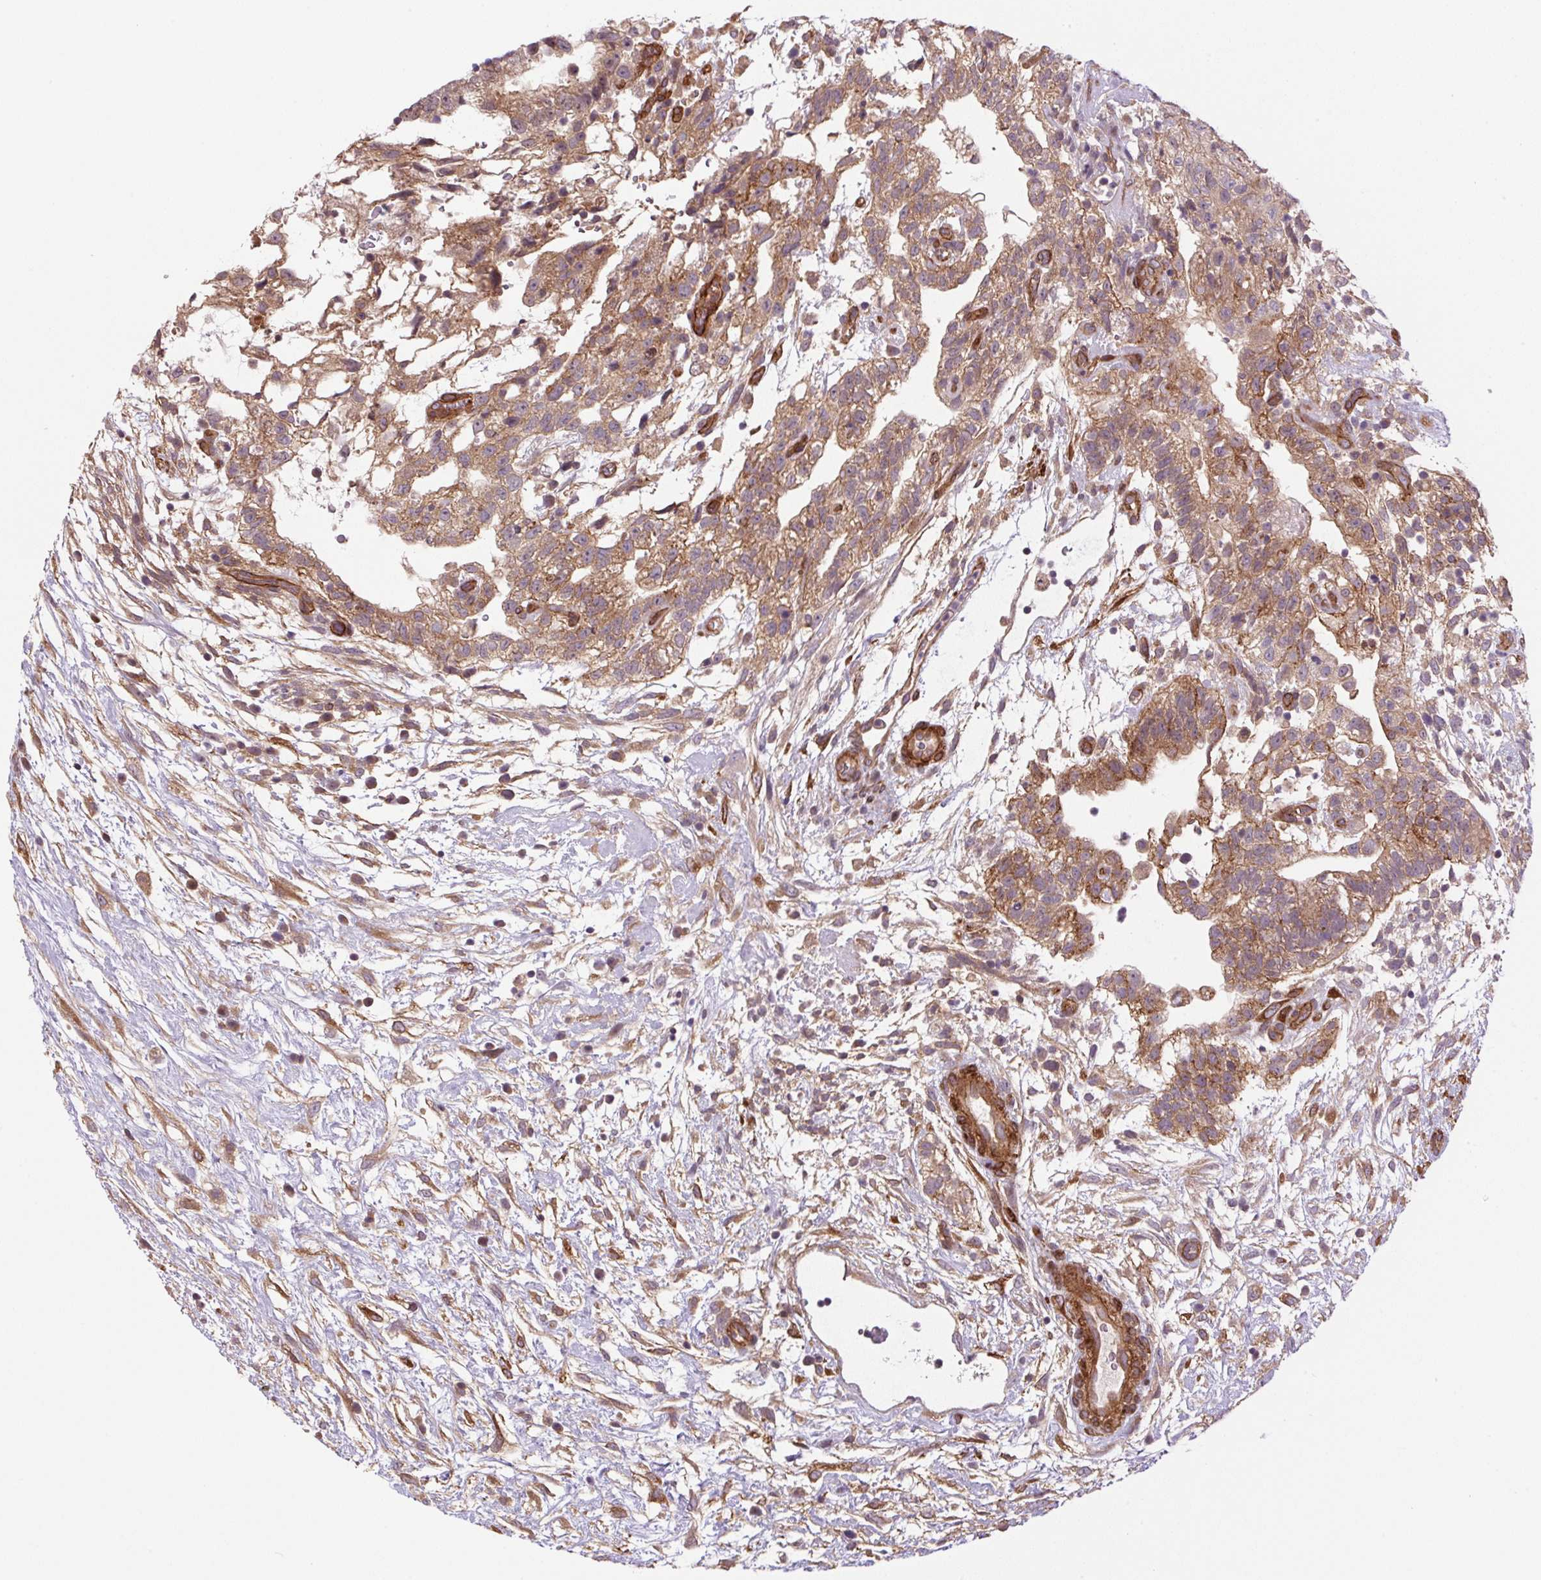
{"staining": {"intensity": "moderate", "quantity": ">75%", "location": "cytoplasmic/membranous"}, "tissue": "testis cancer", "cell_type": "Tumor cells", "image_type": "cancer", "snomed": [{"axis": "morphology", "description": "Carcinoma, Embryonal, NOS"}, {"axis": "topography", "description": "Testis"}], "caption": "Protein expression analysis of testis cancer reveals moderate cytoplasmic/membranous expression in approximately >75% of tumor cells. (brown staining indicates protein expression, while blue staining denotes nuclei).", "gene": "SEPTIN10", "patient": {"sex": "male", "age": 32}}